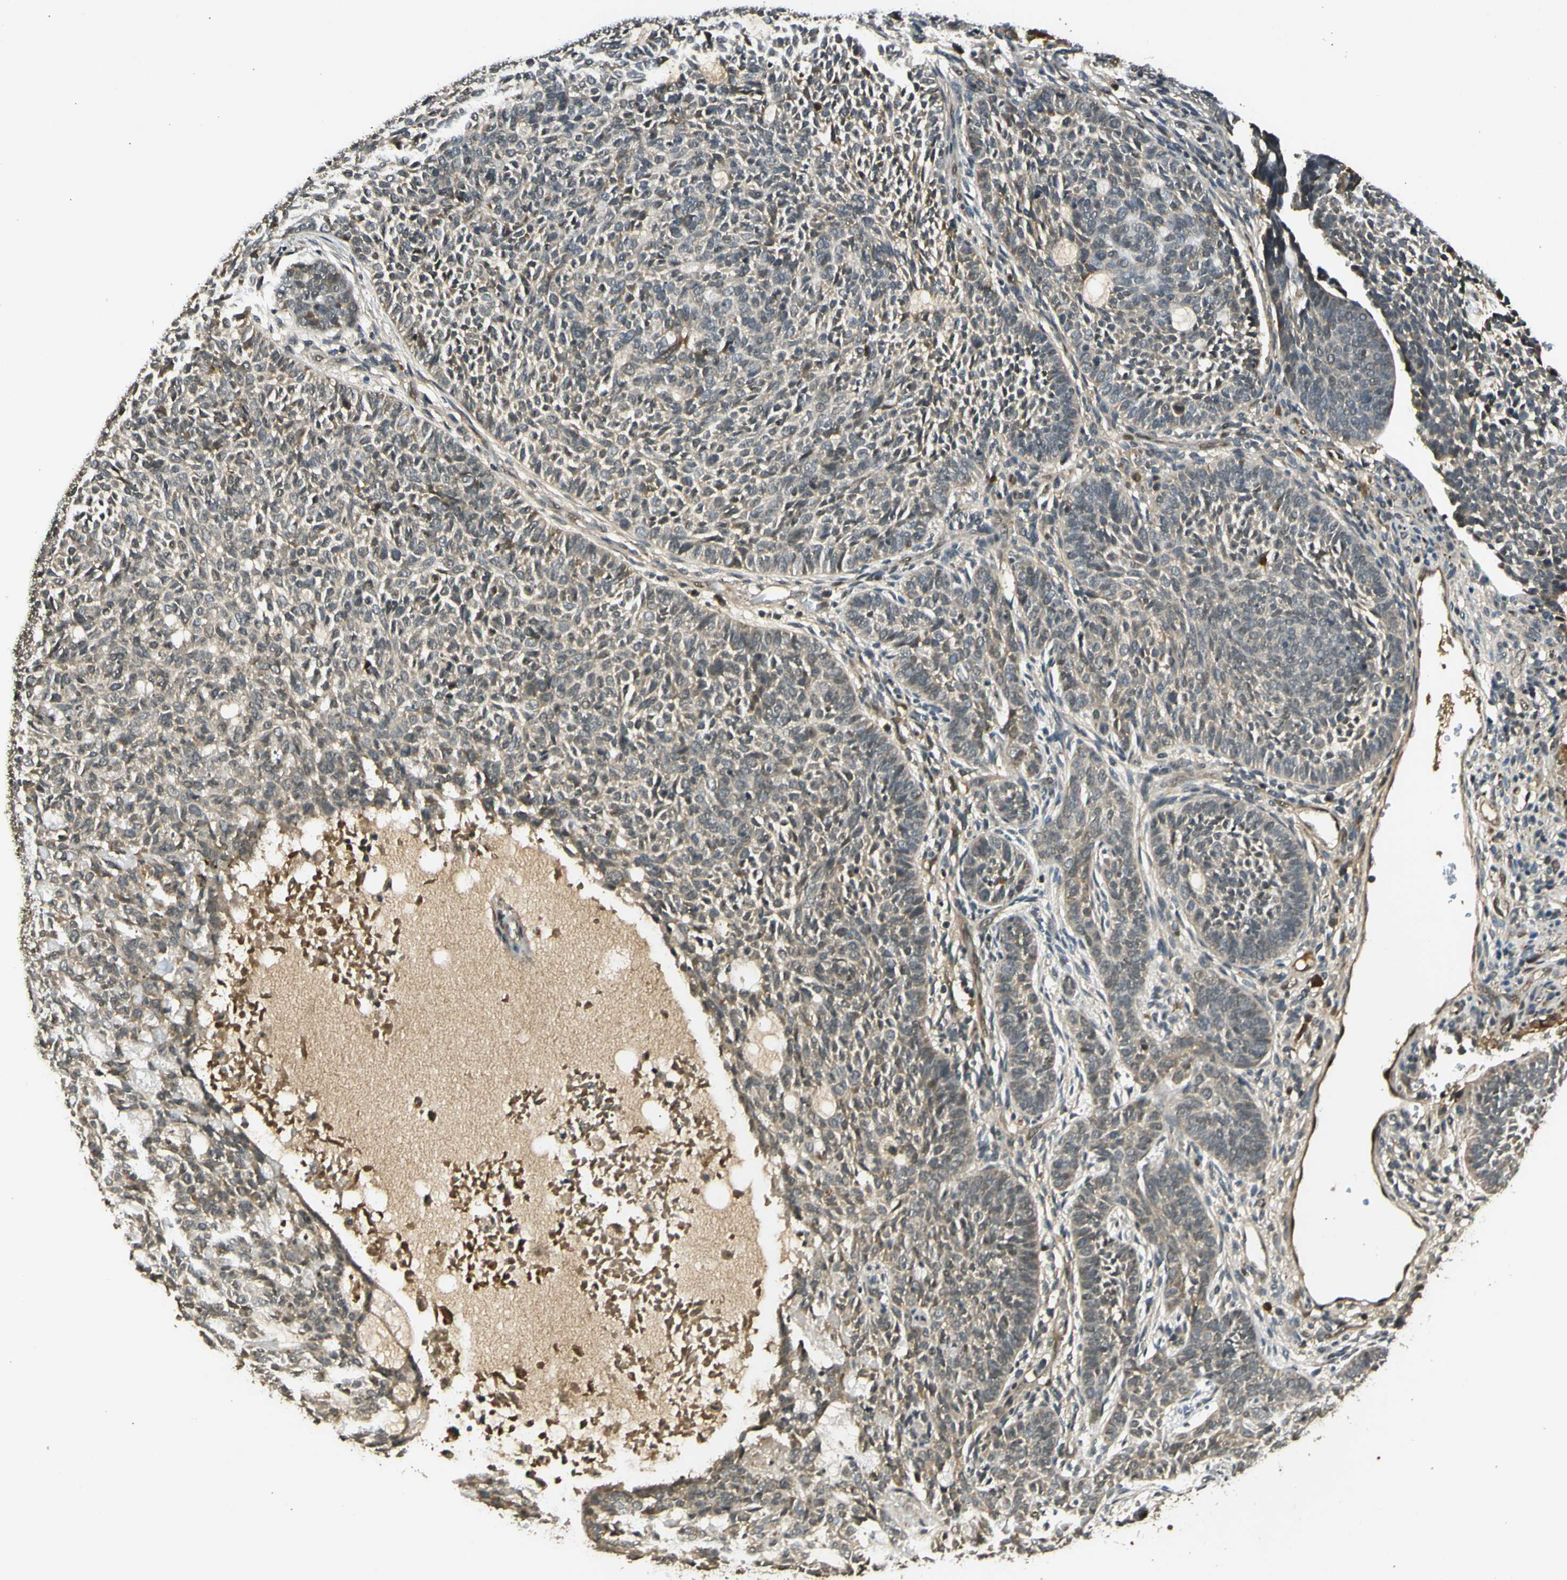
{"staining": {"intensity": "weak", "quantity": "<25%", "location": "cytoplasmic/membranous"}, "tissue": "skin cancer", "cell_type": "Tumor cells", "image_type": "cancer", "snomed": [{"axis": "morphology", "description": "Basal cell carcinoma"}, {"axis": "topography", "description": "Skin"}], "caption": "Skin basal cell carcinoma stained for a protein using immunohistochemistry reveals no staining tumor cells.", "gene": "GMEB2", "patient": {"sex": "male", "age": 87}}